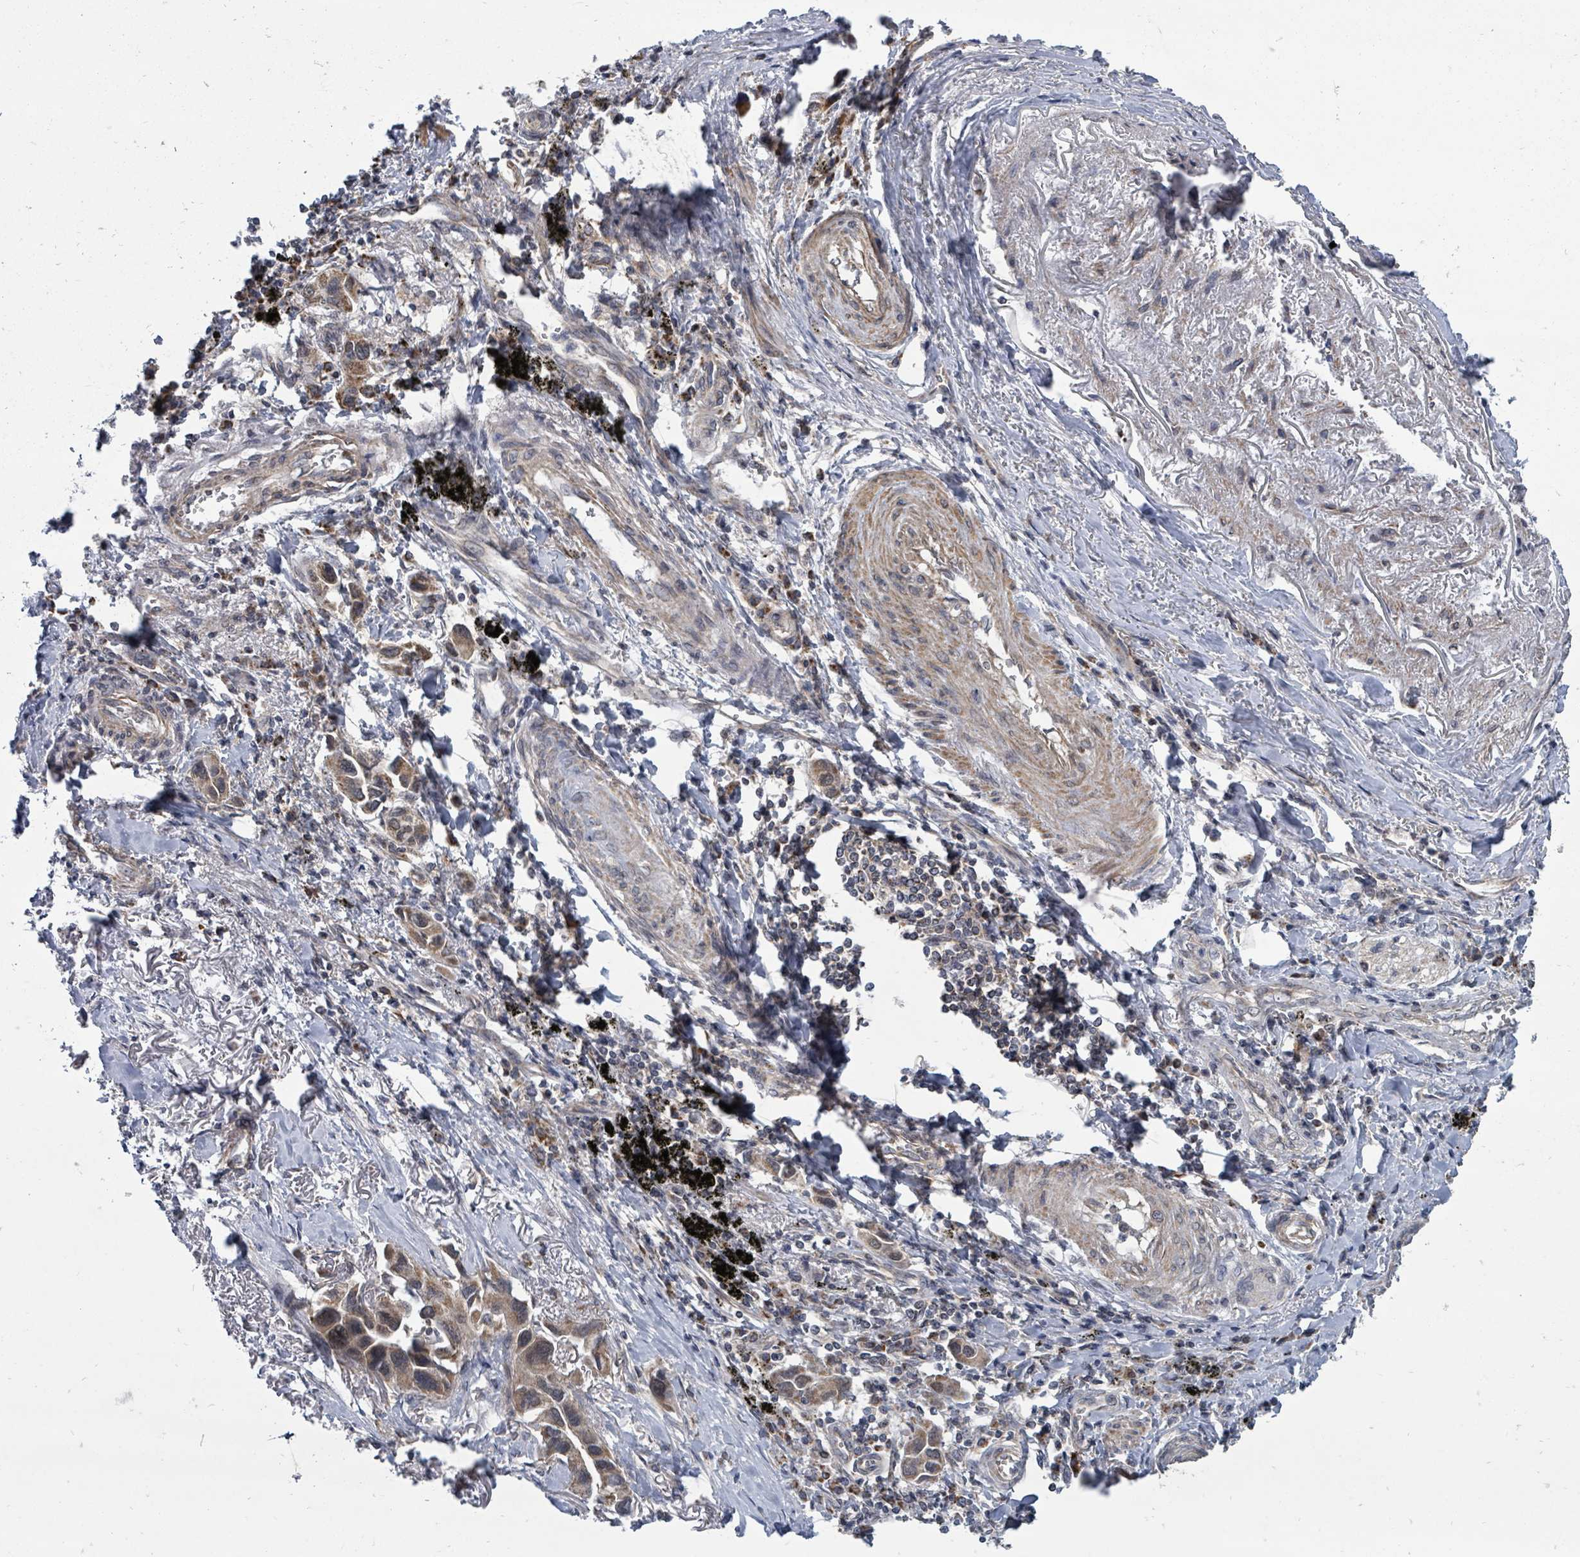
{"staining": {"intensity": "moderate", "quantity": ">75%", "location": "cytoplasmic/membranous"}, "tissue": "lung cancer", "cell_type": "Tumor cells", "image_type": "cancer", "snomed": [{"axis": "morphology", "description": "Adenocarcinoma, NOS"}, {"axis": "topography", "description": "Lung"}], "caption": "Lung cancer tissue reveals moderate cytoplasmic/membranous positivity in approximately >75% of tumor cells, visualized by immunohistochemistry. The protein is stained brown, and the nuclei are stained in blue (DAB (3,3'-diaminobenzidine) IHC with brightfield microscopy, high magnification).", "gene": "MAGOHB", "patient": {"sex": "female", "age": 76}}